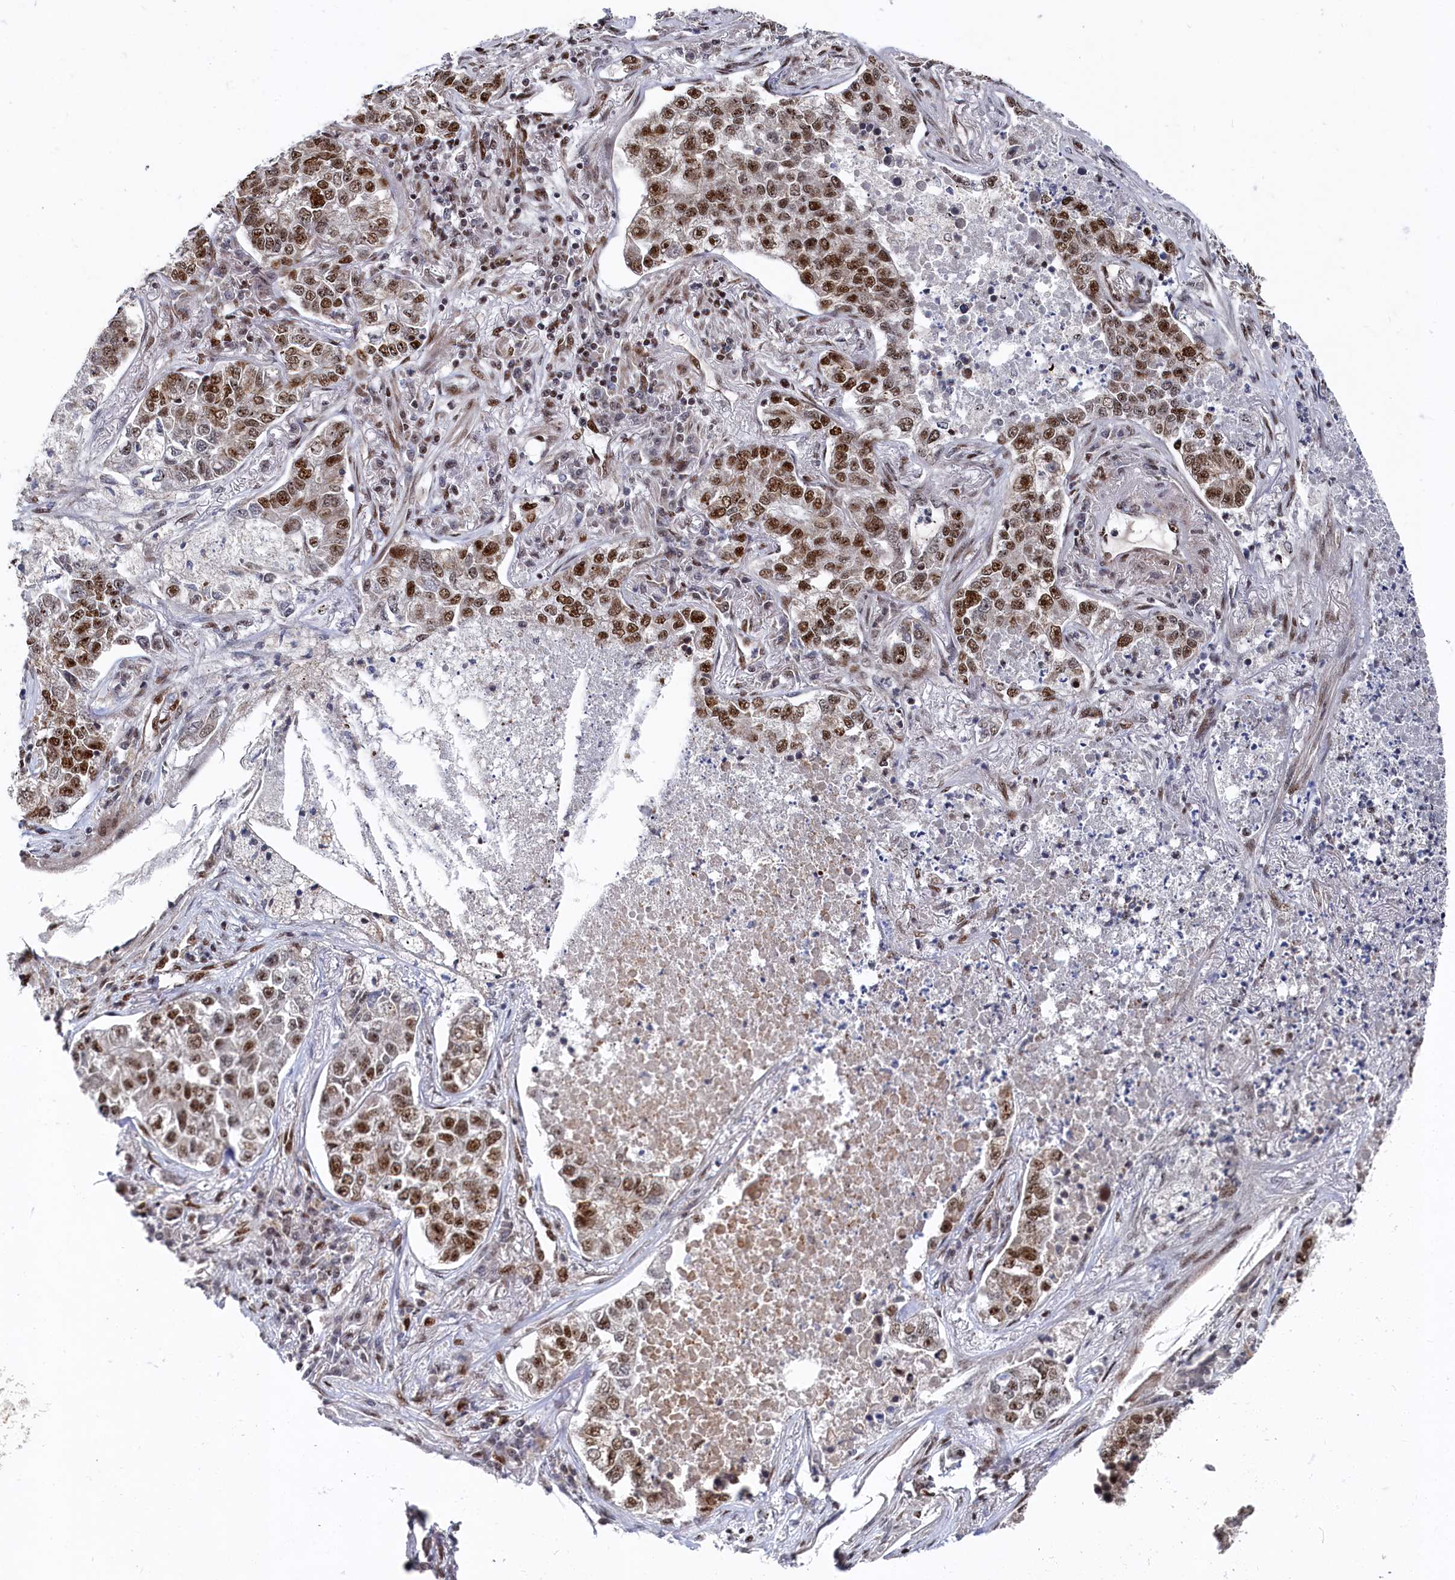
{"staining": {"intensity": "moderate", "quantity": ">75%", "location": "nuclear"}, "tissue": "lung cancer", "cell_type": "Tumor cells", "image_type": "cancer", "snomed": [{"axis": "morphology", "description": "Adenocarcinoma, NOS"}, {"axis": "topography", "description": "Lung"}], "caption": "Immunohistochemical staining of human lung cancer exhibits moderate nuclear protein expression in about >75% of tumor cells. (DAB (3,3'-diaminobenzidine) IHC with brightfield microscopy, high magnification).", "gene": "BUB3", "patient": {"sex": "male", "age": 49}}